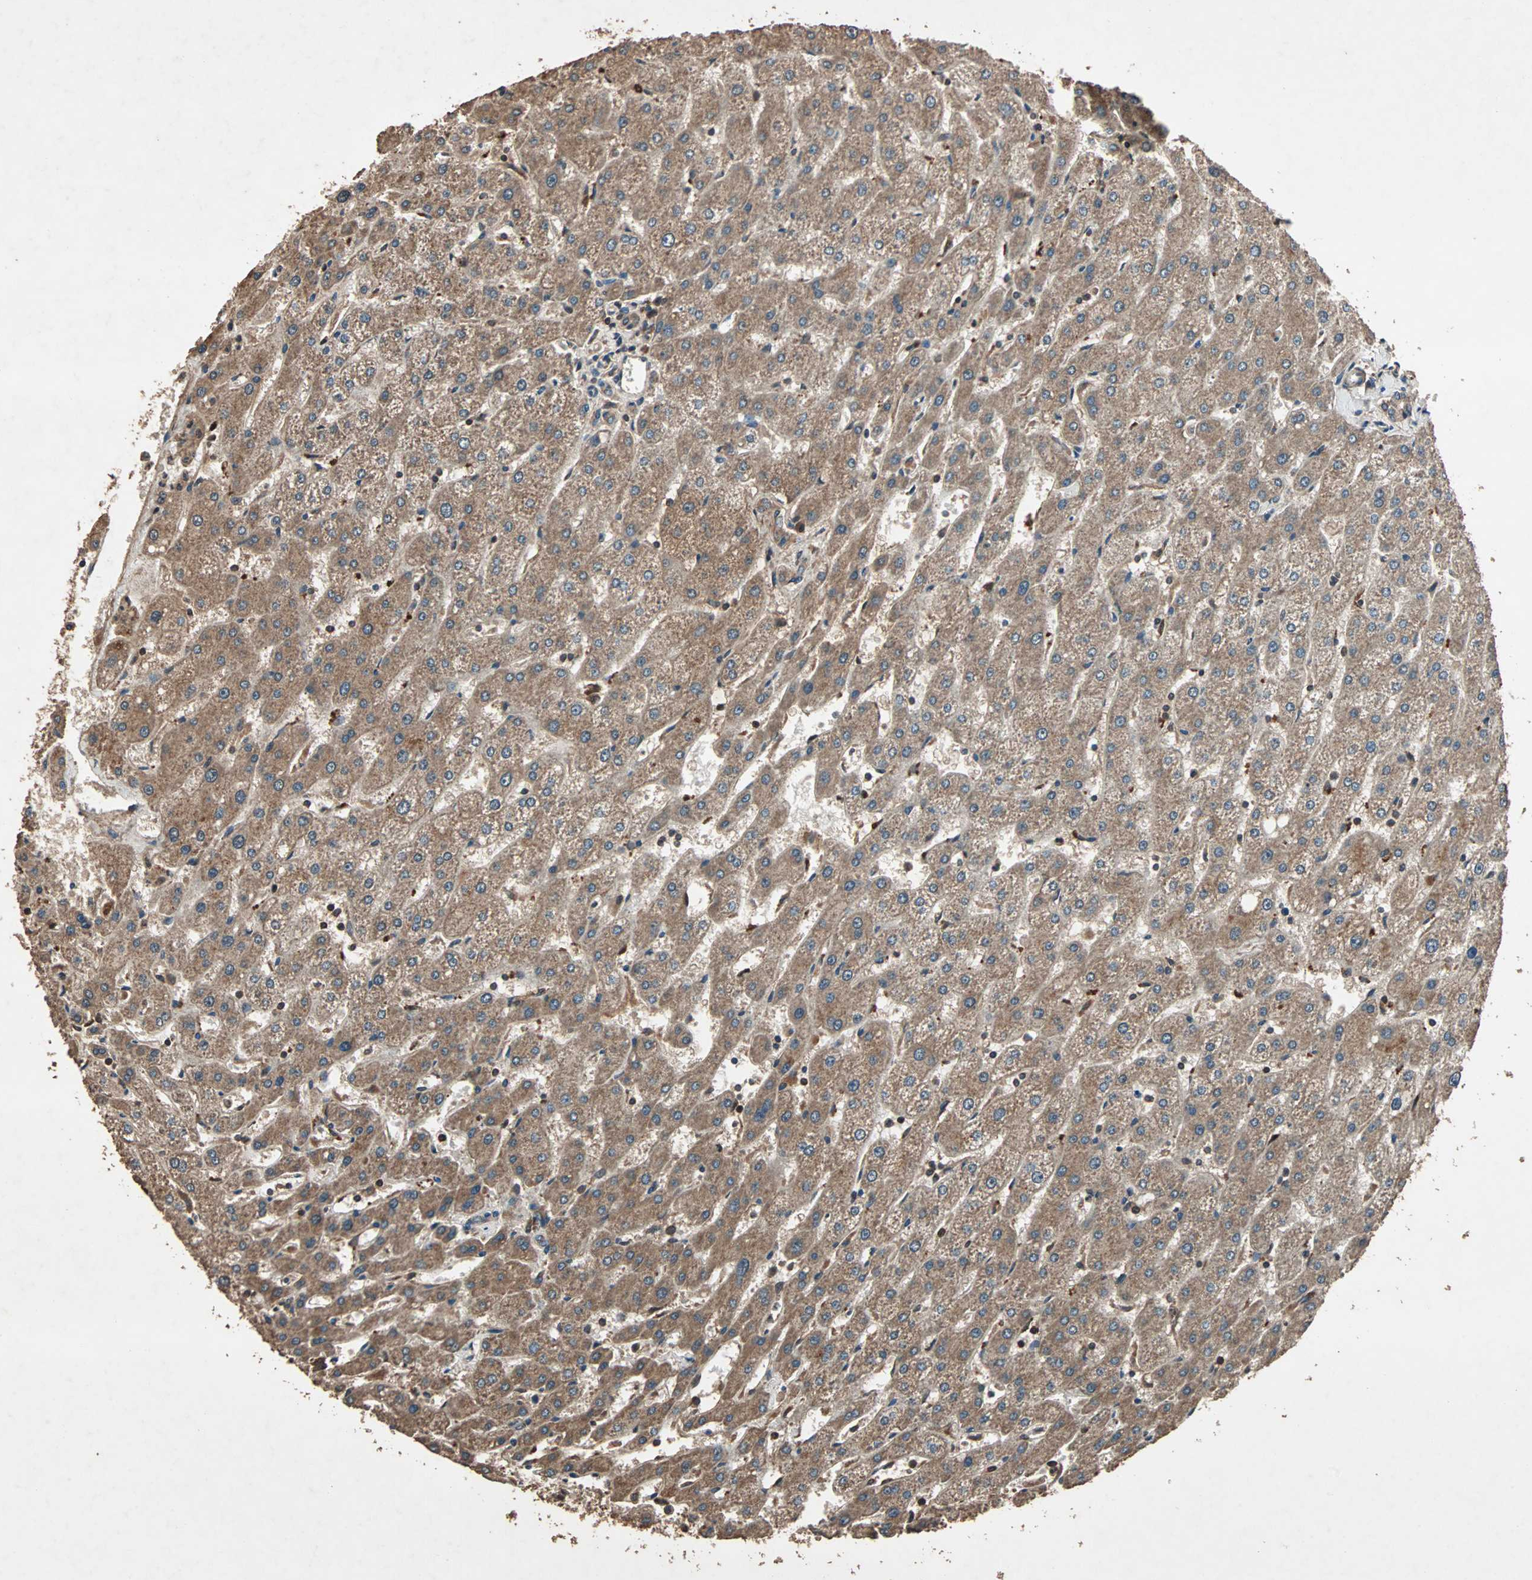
{"staining": {"intensity": "moderate", "quantity": ">75%", "location": "cytoplasmic/membranous"}, "tissue": "liver", "cell_type": "Cholangiocytes", "image_type": "normal", "snomed": [{"axis": "morphology", "description": "Normal tissue, NOS"}, {"axis": "topography", "description": "Liver"}], "caption": "Normal liver demonstrates moderate cytoplasmic/membranous staining in approximately >75% of cholangiocytes, visualized by immunohistochemistry. The protein of interest is shown in brown color, while the nuclei are stained blue.", "gene": "LAMTOR5", "patient": {"sex": "male", "age": 67}}